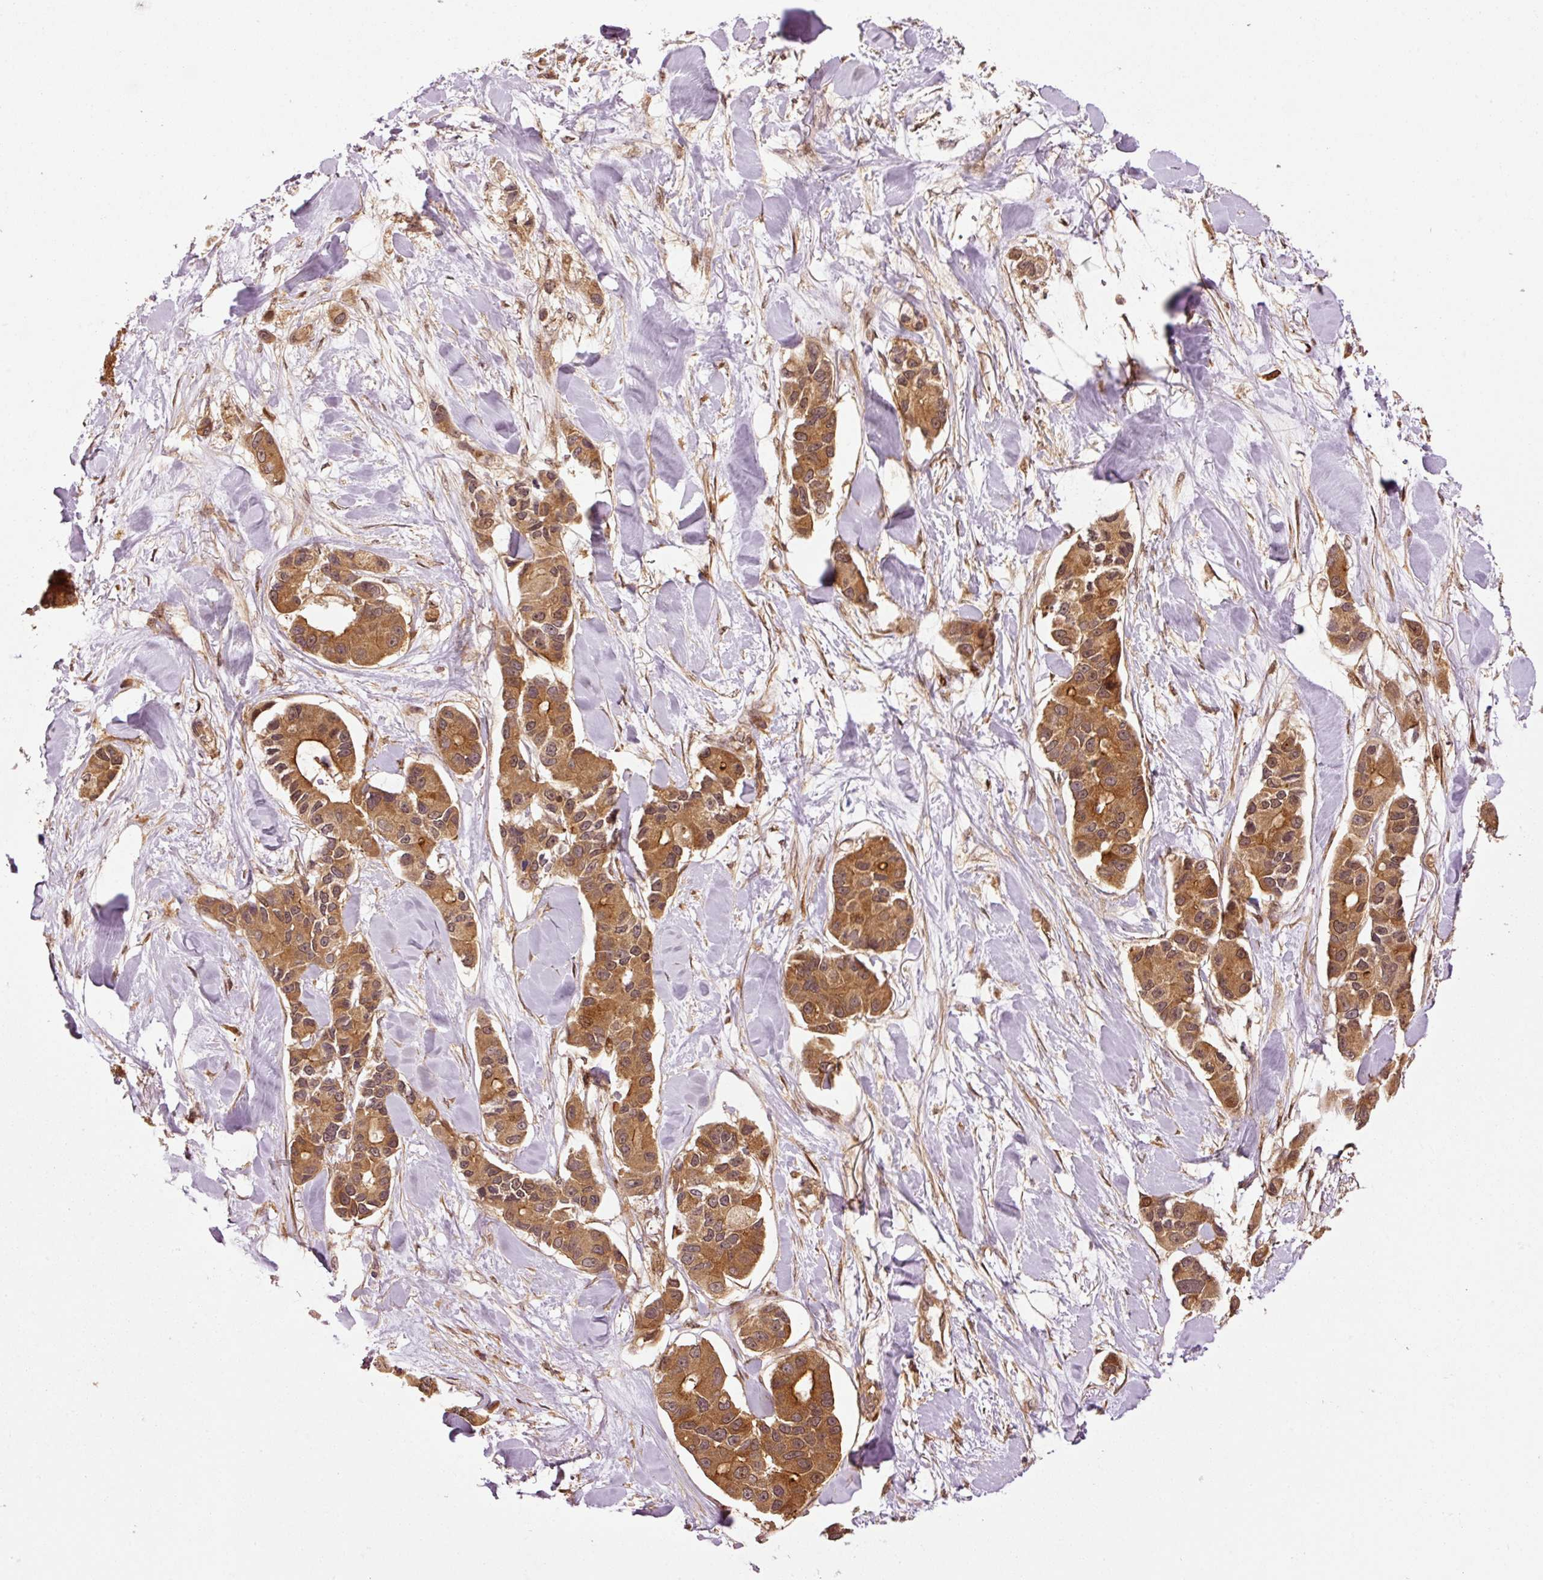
{"staining": {"intensity": "strong", "quantity": ">75%", "location": "cytoplasmic/membranous,nuclear"}, "tissue": "lung cancer", "cell_type": "Tumor cells", "image_type": "cancer", "snomed": [{"axis": "morphology", "description": "Adenocarcinoma, NOS"}, {"axis": "topography", "description": "Lung"}], "caption": "Immunohistochemical staining of human lung cancer (adenocarcinoma) demonstrates strong cytoplasmic/membranous and nuclear protein staining in about >75% of tumor cells.", "gene": "OXER1", "patient": {"sex": "female", "age": 54}}